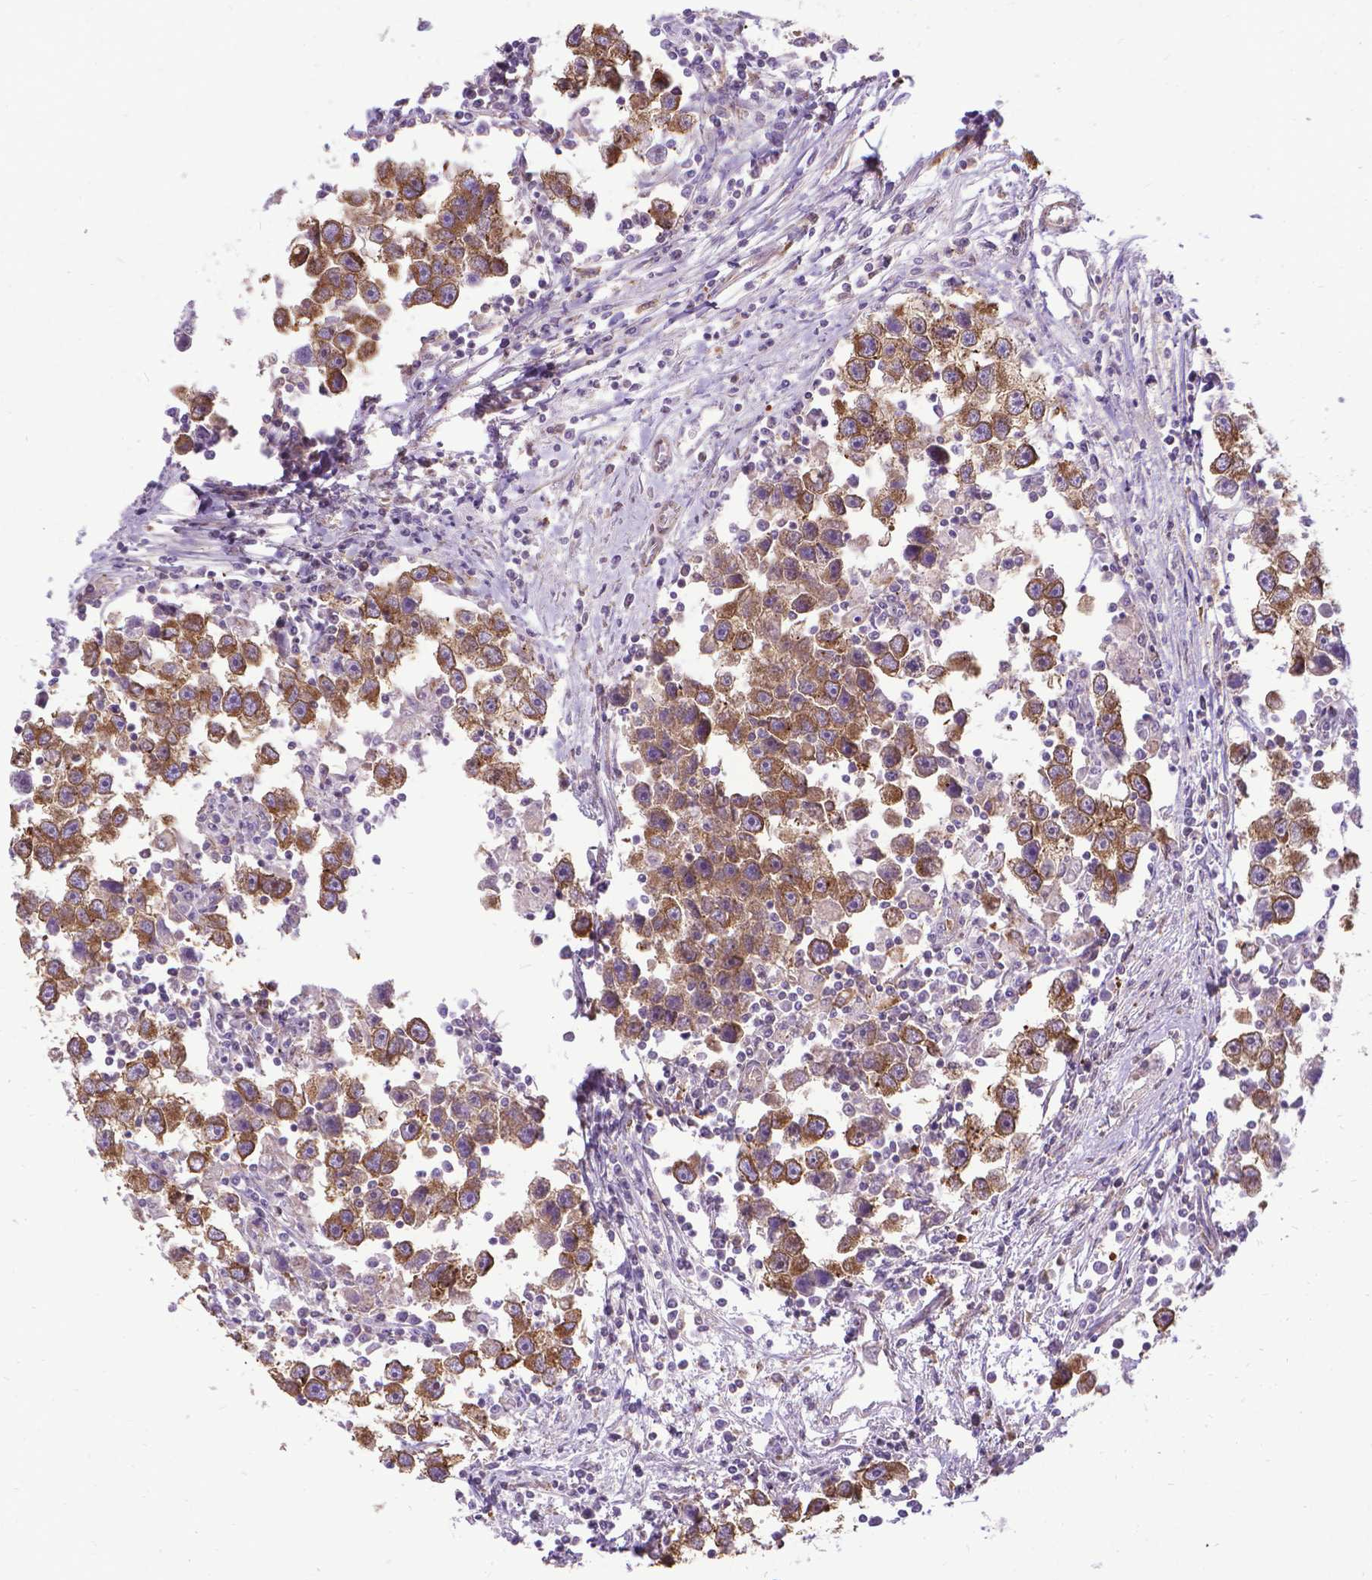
{"staining": {"intensity": "moderate", "quantity": ">75%", "location": "cytoplasmic/membranous"}, "tissue": "testis cancer", "cell_type": "Tumor cells", "image_type": "cancer", "snomed": [{"axis": "morphology", "description": "Seminoma, NOS"}, {"axis": "topography", "description": "Testis"}], "caption": "Immunohistochemical staining of human testis seminoma demonstrates medium levels of moderate cytoplasmic/membranous protein expression in about >75% of tumor cells.", "gene": "CFAP299", "patient": {"sex": "male", "age": 30}}